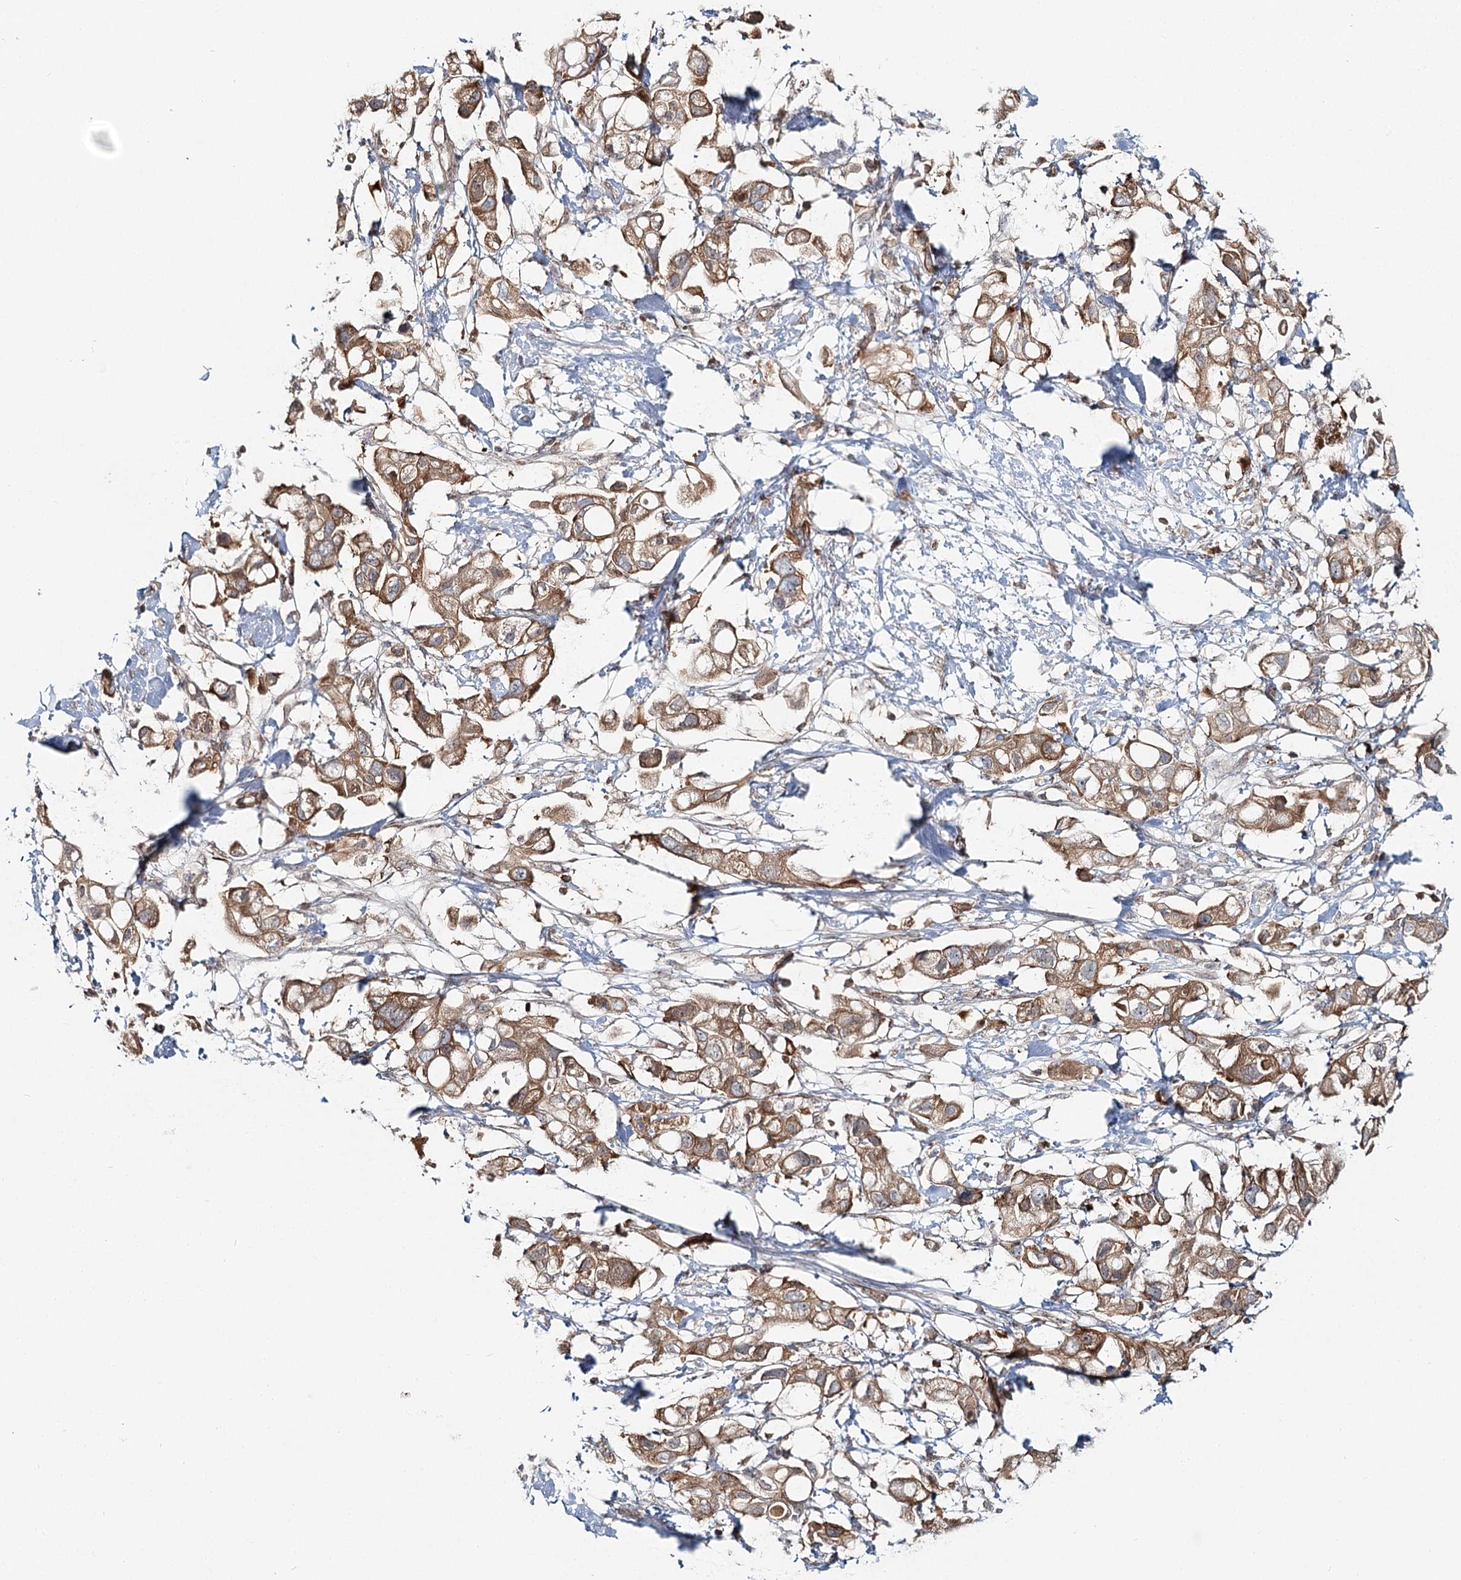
{"staining": {"intensity": "moderate", "quantity": ">75%", "location": "cytoplasmic/membranous"}, "tissue": "pancreatic cancer", "cell_type": "Tumor cells", "image_type": "cancer", "snomed": [{"axis": "morphology", "description": "Adenocarcinoma, NOS"}, {"axis": "topography", "description": "Pancreas"}], "caption": "Tumor cells display medium levels of moderate cytoplasmic/membranous staining in about >75% of cells in adenocarcinoma (pancreatic).", "gene": "FAM120B", "patient": {"sex": "female", "age": 56}}